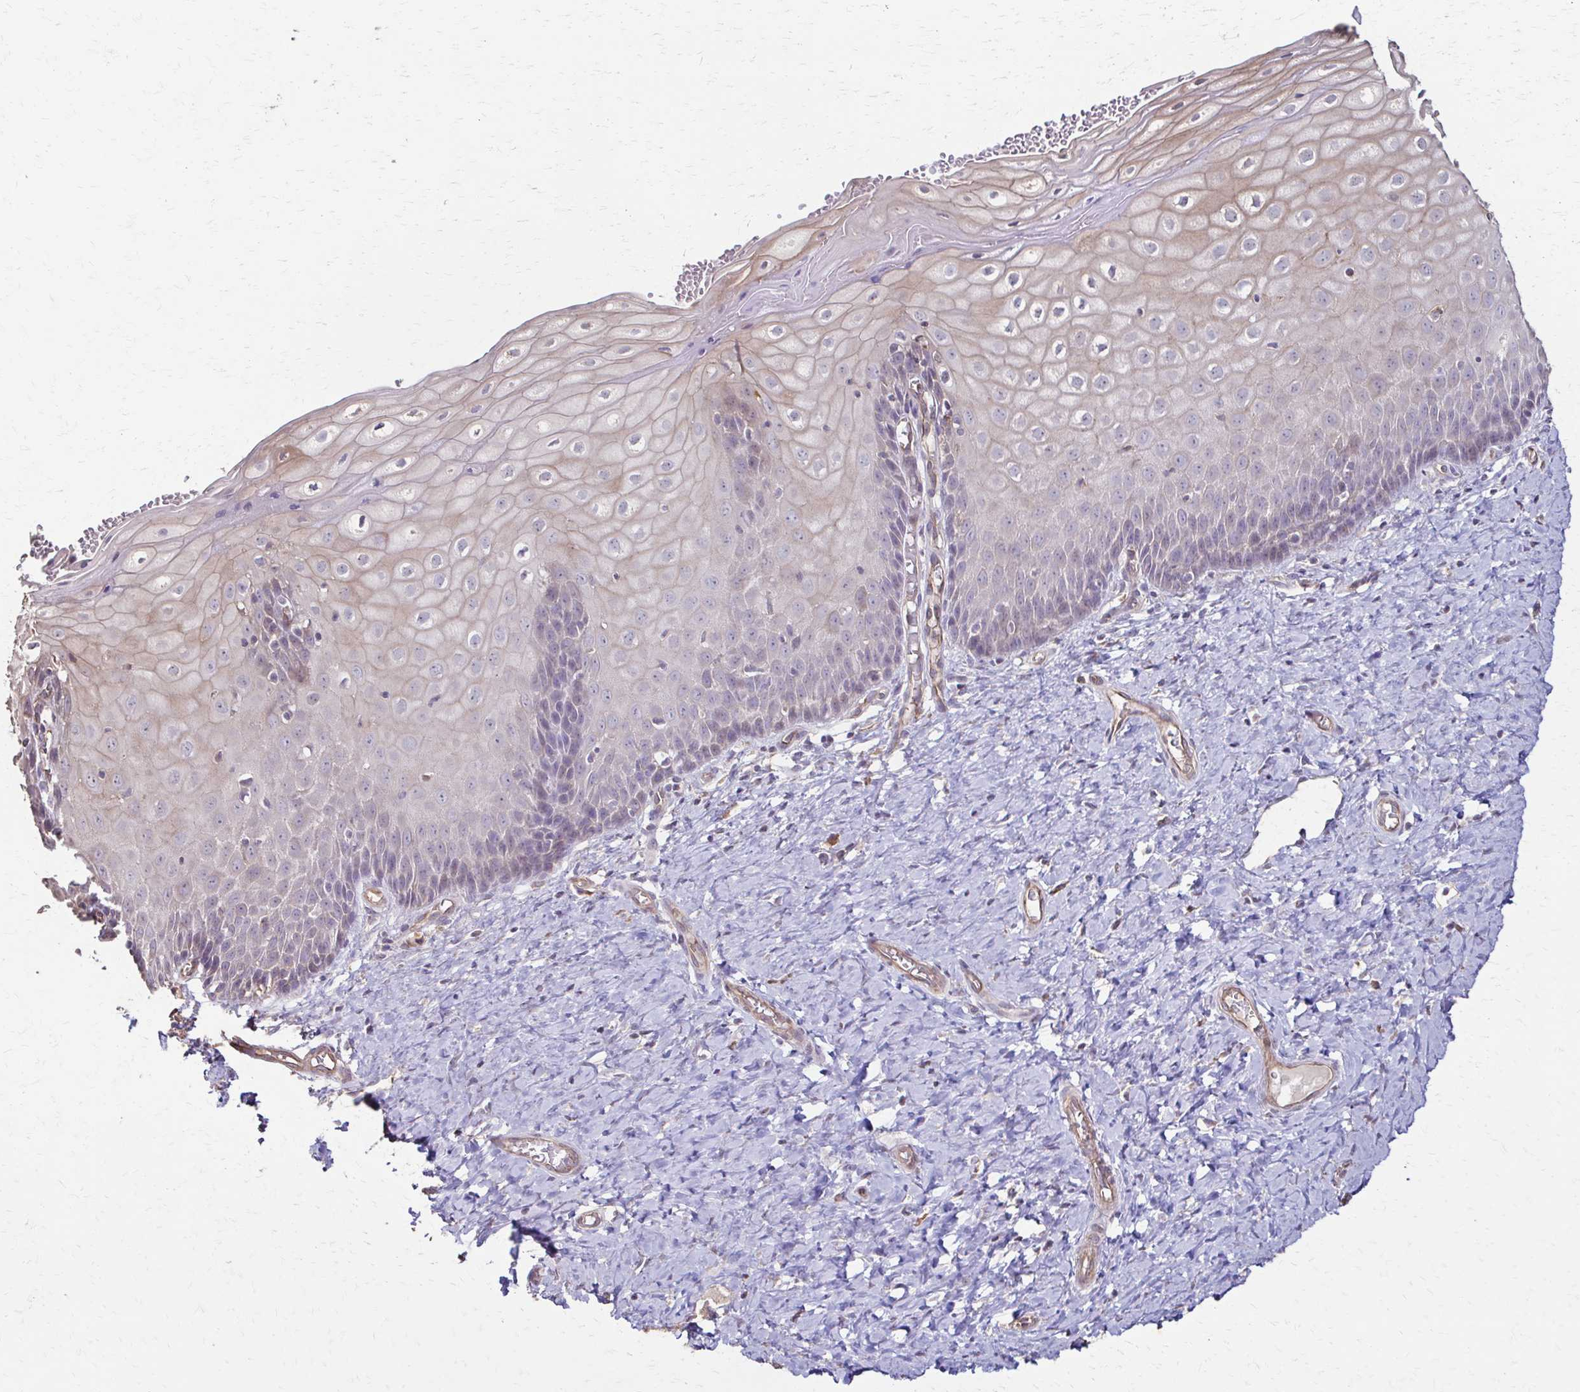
{"staining": {"intensity": "weak", "quantity": "<25%", "location": "cytoplasmic/membranous"}, "tissue": "cervix", "cell_type": "Glandular cells", "image_type": "normal", "snomed": [{"axis": "morphology", "description": "Normal tissue, NOS"}, {"axis": "topography", "description": "Cervix"}], "caption": "An image of cervix stained for a protein demonstrates no brown staining in glandular cells. Brightfield microscopy of IHC stained with DAB (3,3'-diaminobenzidine) (brown) and hematoxylin (blue), captured at high magnification.", "gene": "IL18BP", "patient": {"sex": "female", "age": 37}}